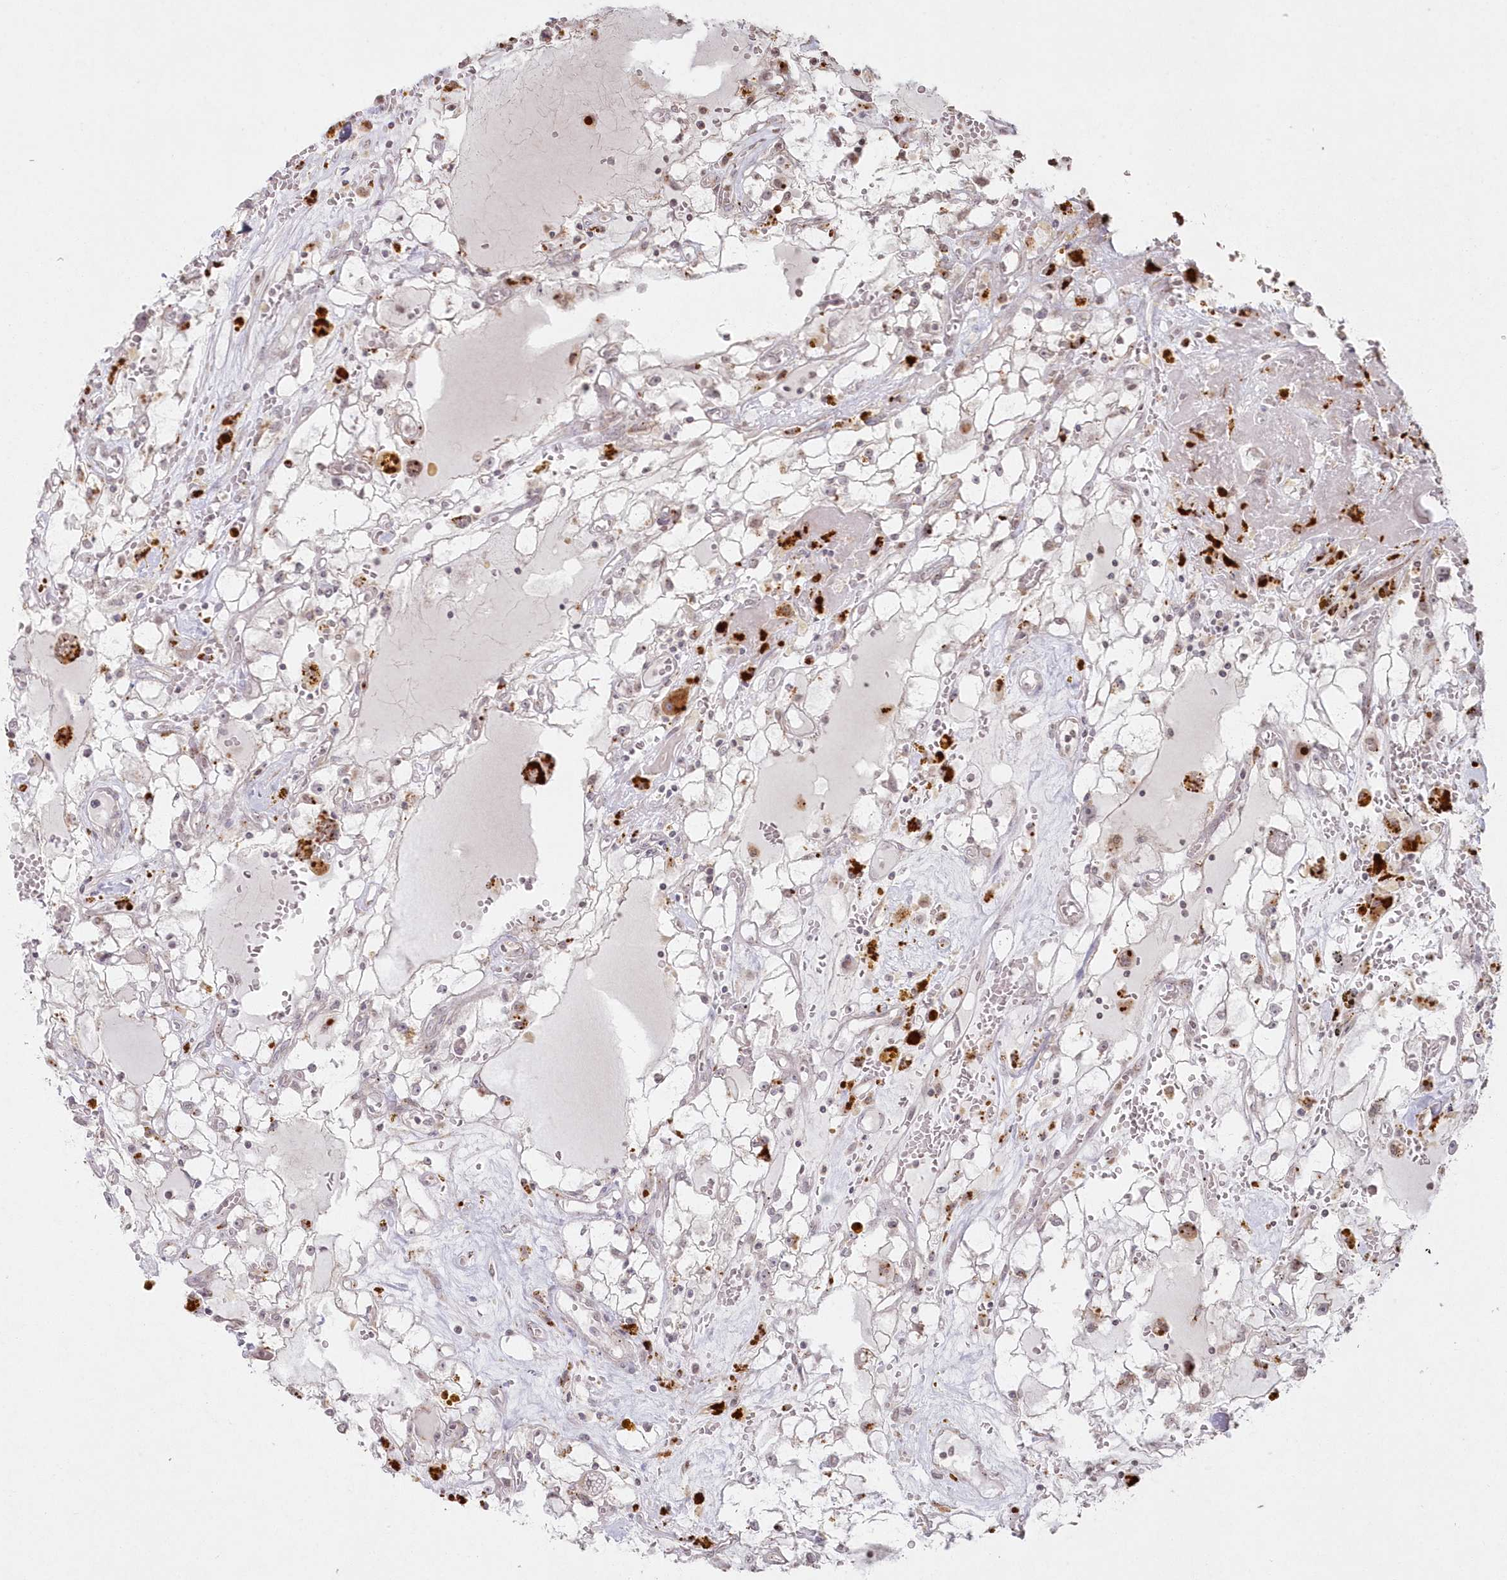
{"staining": {"intensity": "negative", "quantity": "none", "location": "none"}, "tissue": "renal cancer", "cell_type": "Tumor cells", "image_type": "cancer", "snomed": [{"axis": "morphology", "description": "Adenocarcinoma, NOS"}, {"axis": "topography", "description": "Kidney"}], "caption": "Immunohistochemical staining of renal adenocarcinoma demonstrates no significant expression in tumor cells.", "gene": "ARSB", "patient": {"sex": "male", "age": 56}}